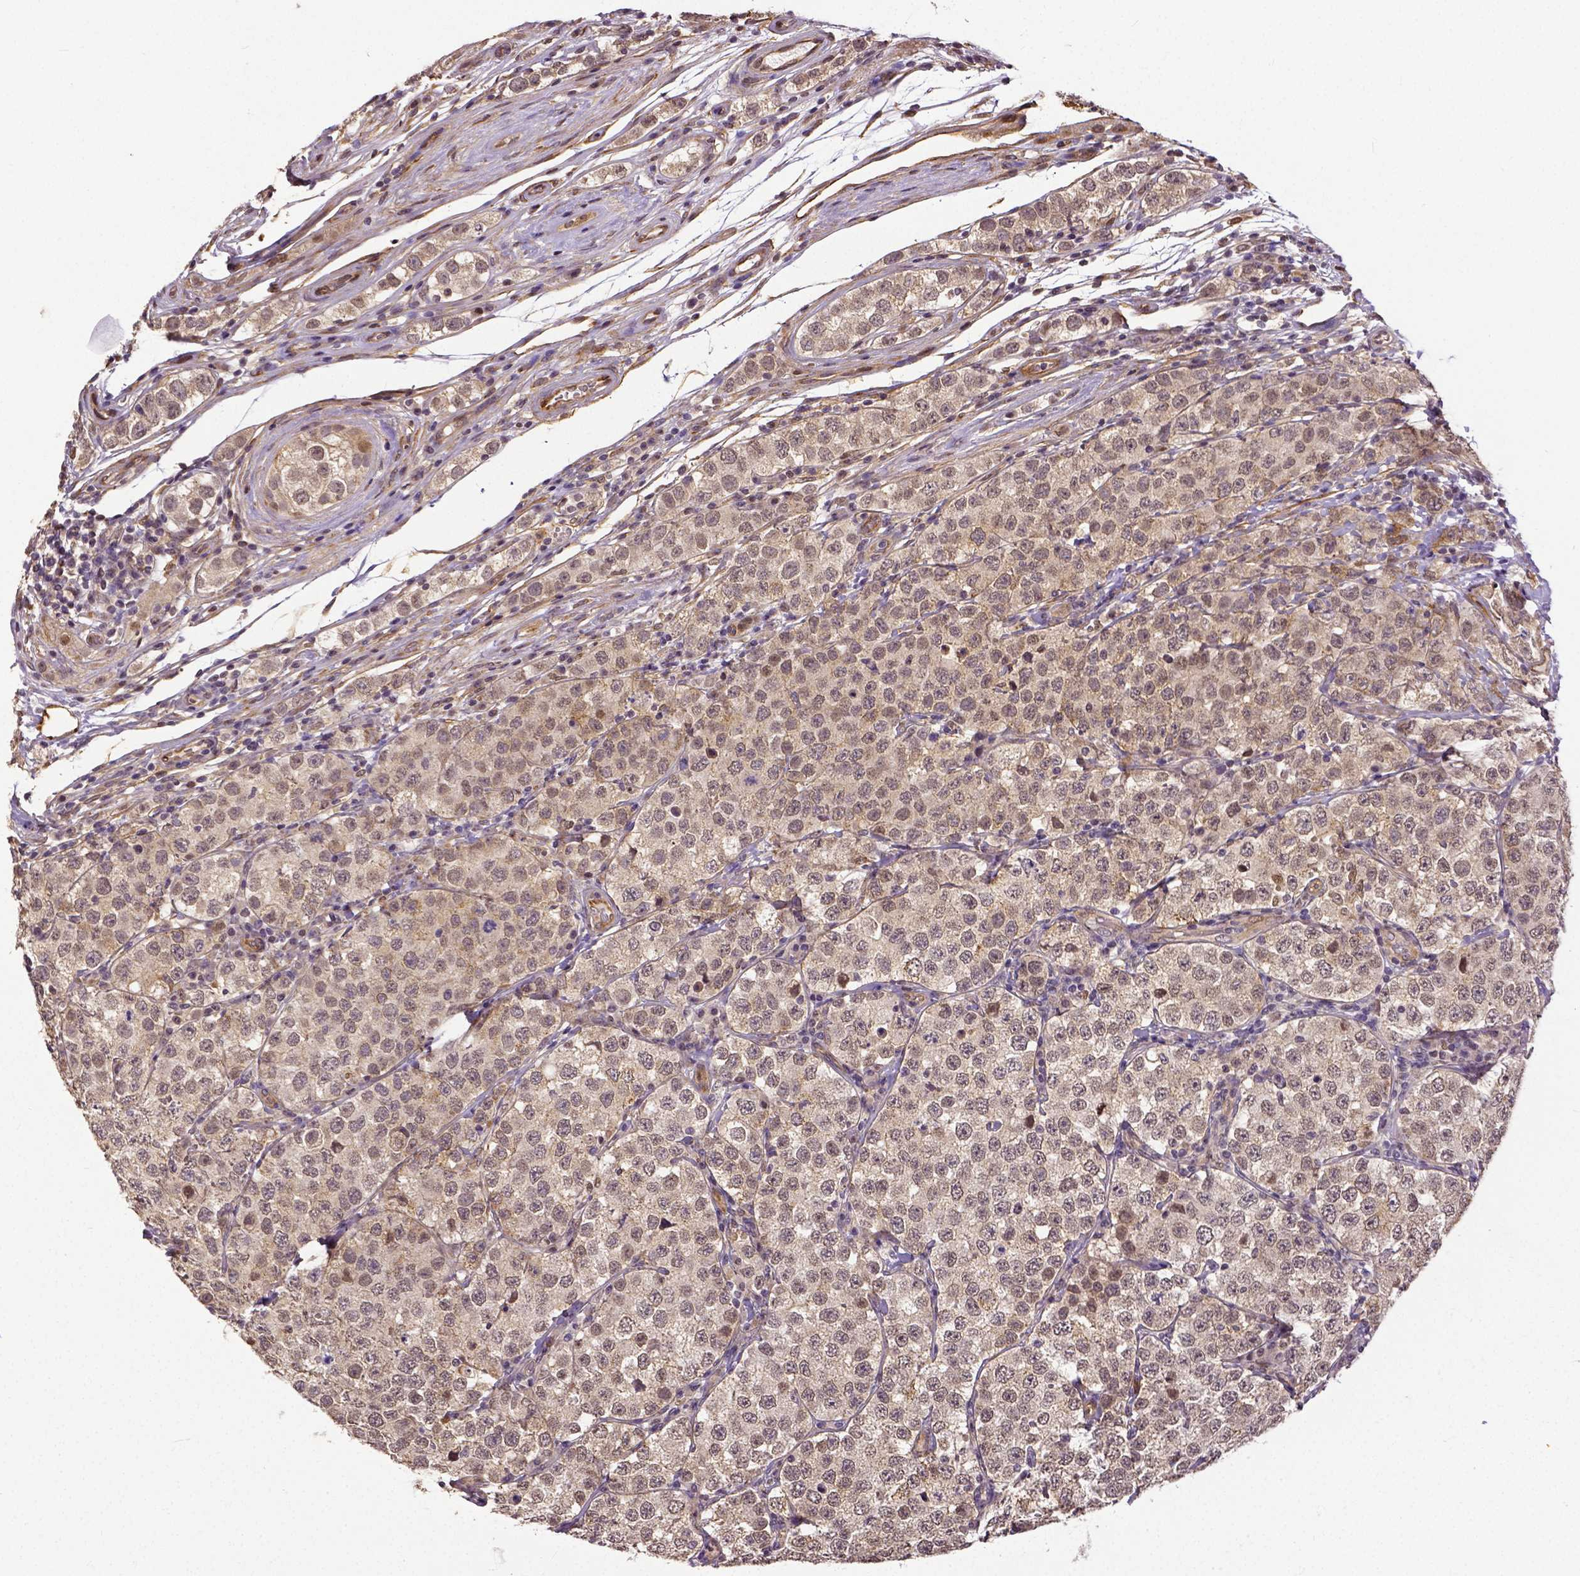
{"staining": {"intensity": "weak", "quantity": ">75%", "location": "cytoplasmic/membranous"}, "tissue": "testis cancer", "cell_type": "Tumor cells", "image_type": "cancer", "snomed": [{"axis": "morphology", "description": "Seminoma, NOS"}, {"axis": "topography", "description": "Testis"}], "caption": "Brown immunohistochemical staining in human seminoma (testis) exhibits weak cytoplasmic/membranous positivity in approximately >75% of tumor cells.", "gene": "DICER1", "patient": {"sex": "male", "age": 34}}